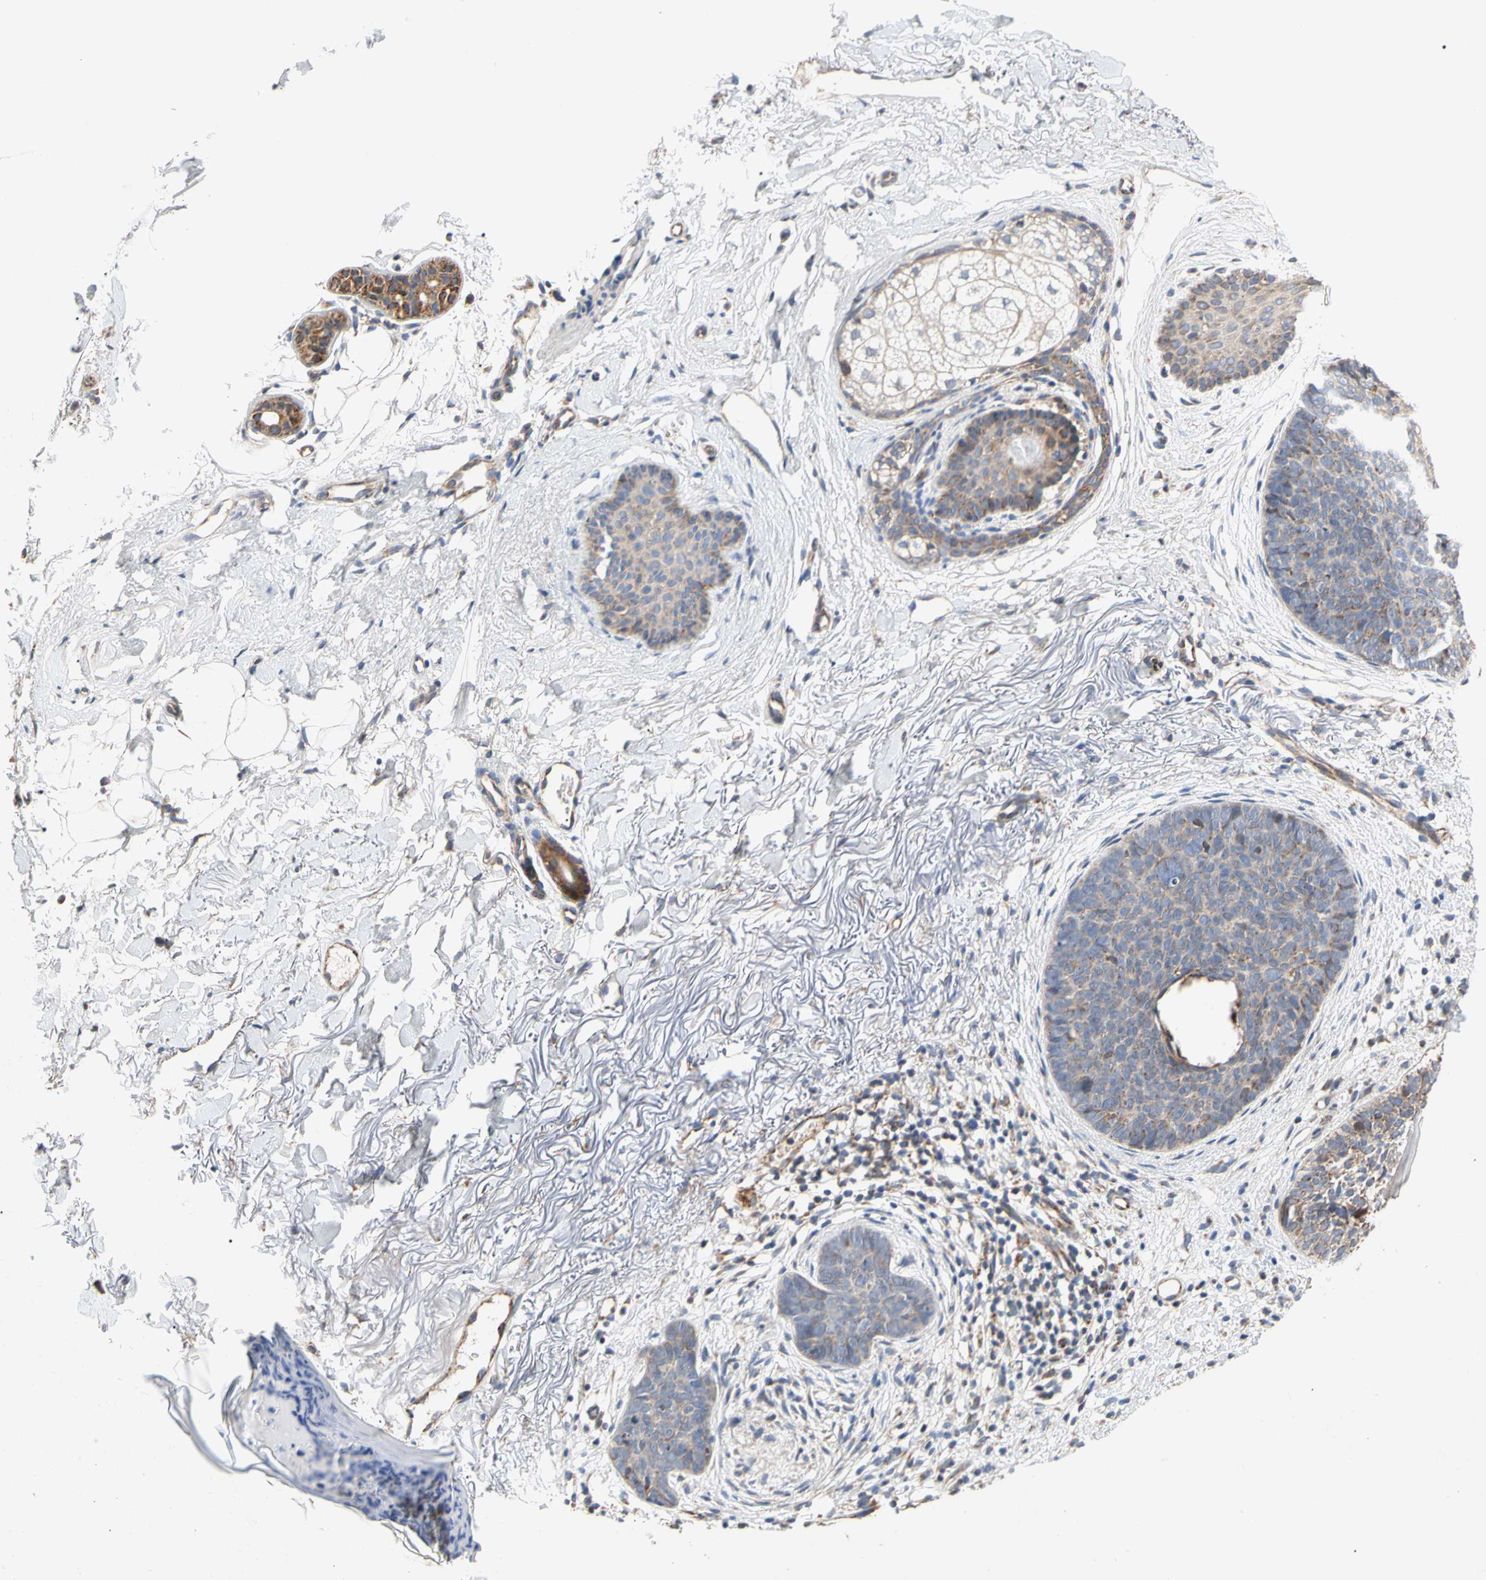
{"staining": {"intensity": "weak", "quantity": ">75%", "location": "cytoplasmic/membranous"}, "tissue": "skin cancer", "cell_type": "Tumor cells", "image_type": "cancer", "snomed": [{"axis": "morphology", "description": "Basal cell carcinoma"}, {"axis": "topography", "description": "Skin"}], "caption": "Immunohistochemistry (IHC) image of skin cancer stained for a protein (brown), which displays low levels of weak cytoplasmic/membranous staining in approximately >75% of tumor cells.", "gene": "GPD2", "patient": {"sex": "female", "age": 70}}